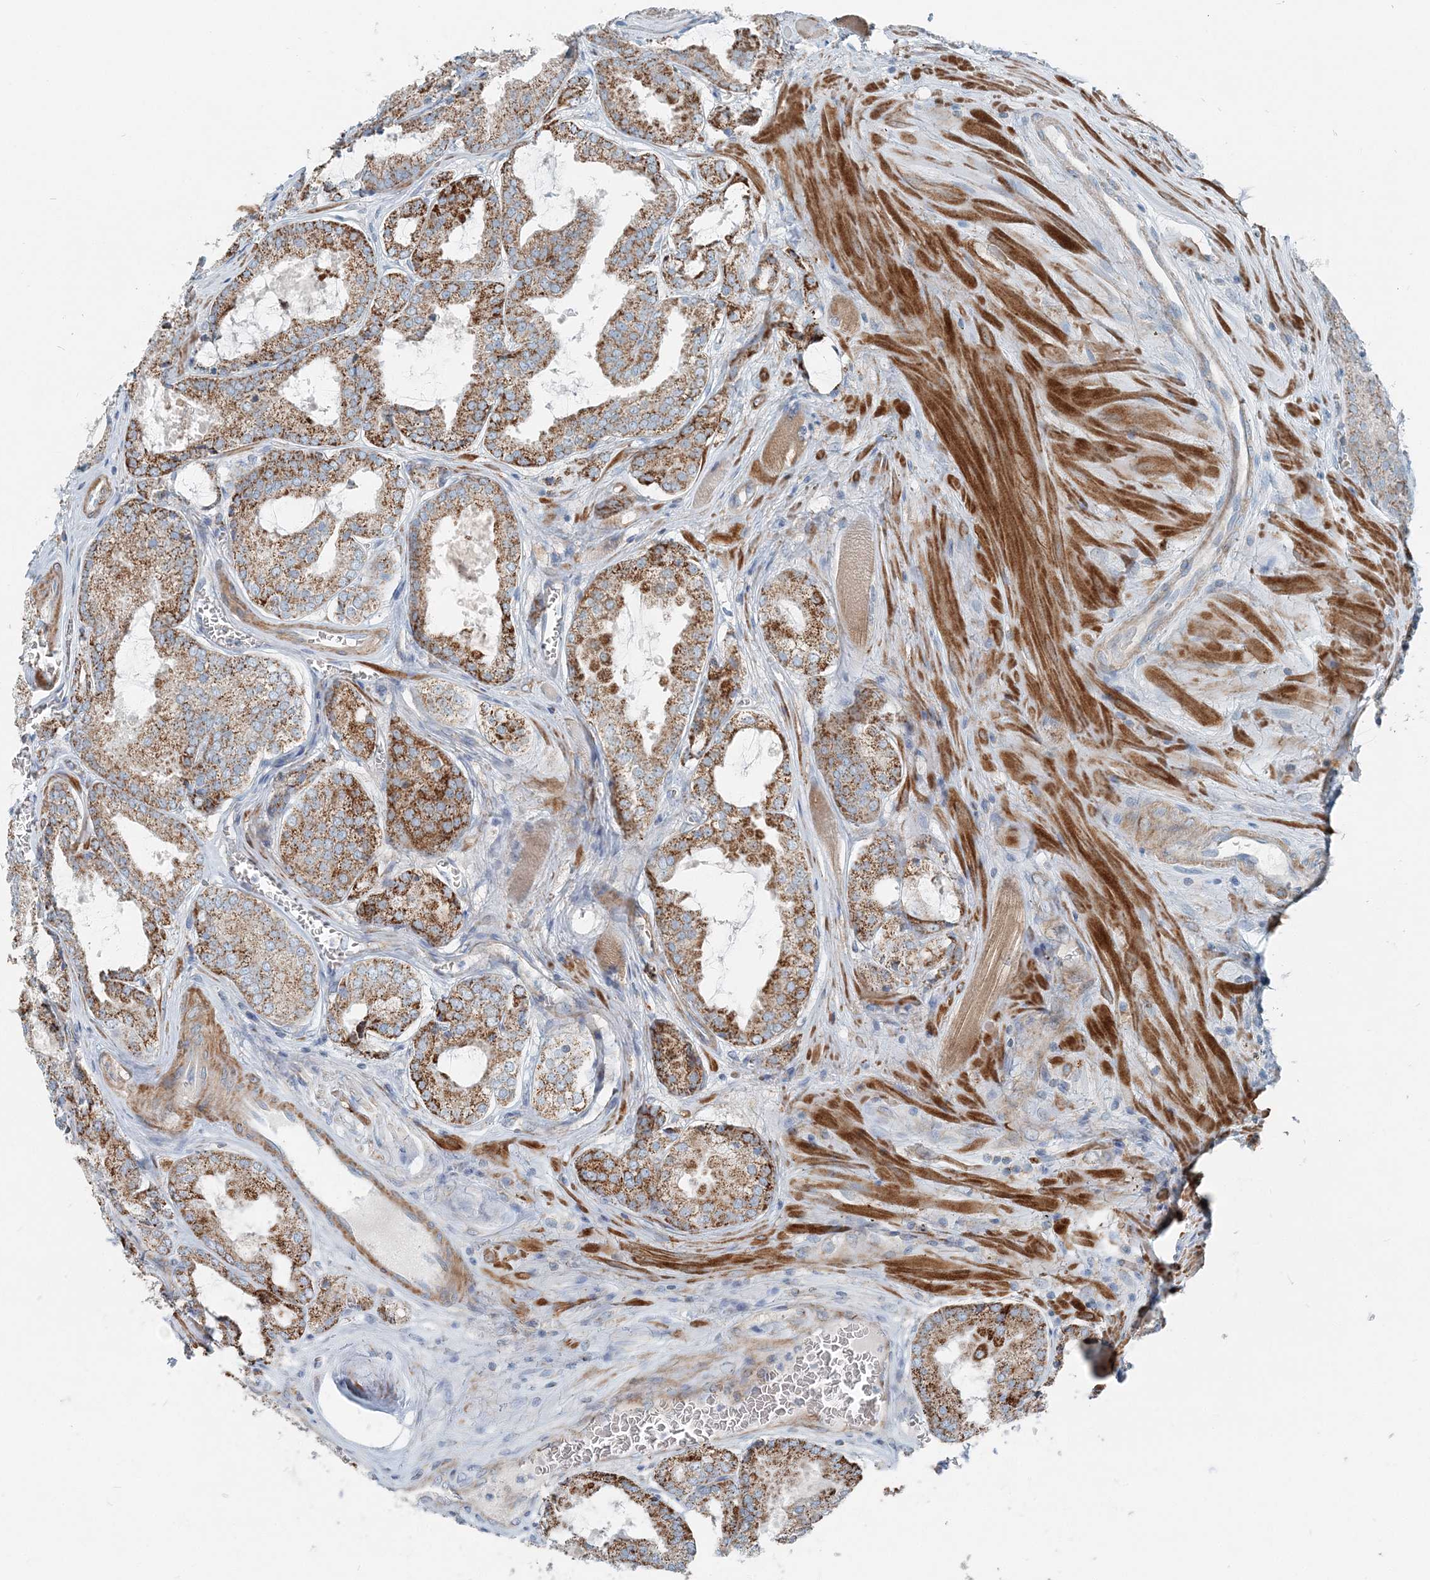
{"staining": {"intensity": "strong", "quantity": ">75%", "location": "cytoplasmic/membranous"}, "tissue": "prostate cancer", "cell_type": "Tumor cells", "image_type": "cancer", "snomed": [{"axis": "morphology", "description": "Adenocarcinoma, Low grade"}, {"axis": "topography", "description": "Prostate"}], "caption": "Protein analysis of prostate low-grade adenocarcinoma tissue shows strong cytoplasmic/membranous expression in about >75% of tumor cells. Nuclei are stained in blue.", "gene": "INTU", "patient": {"sex": "male", "age": 67}}